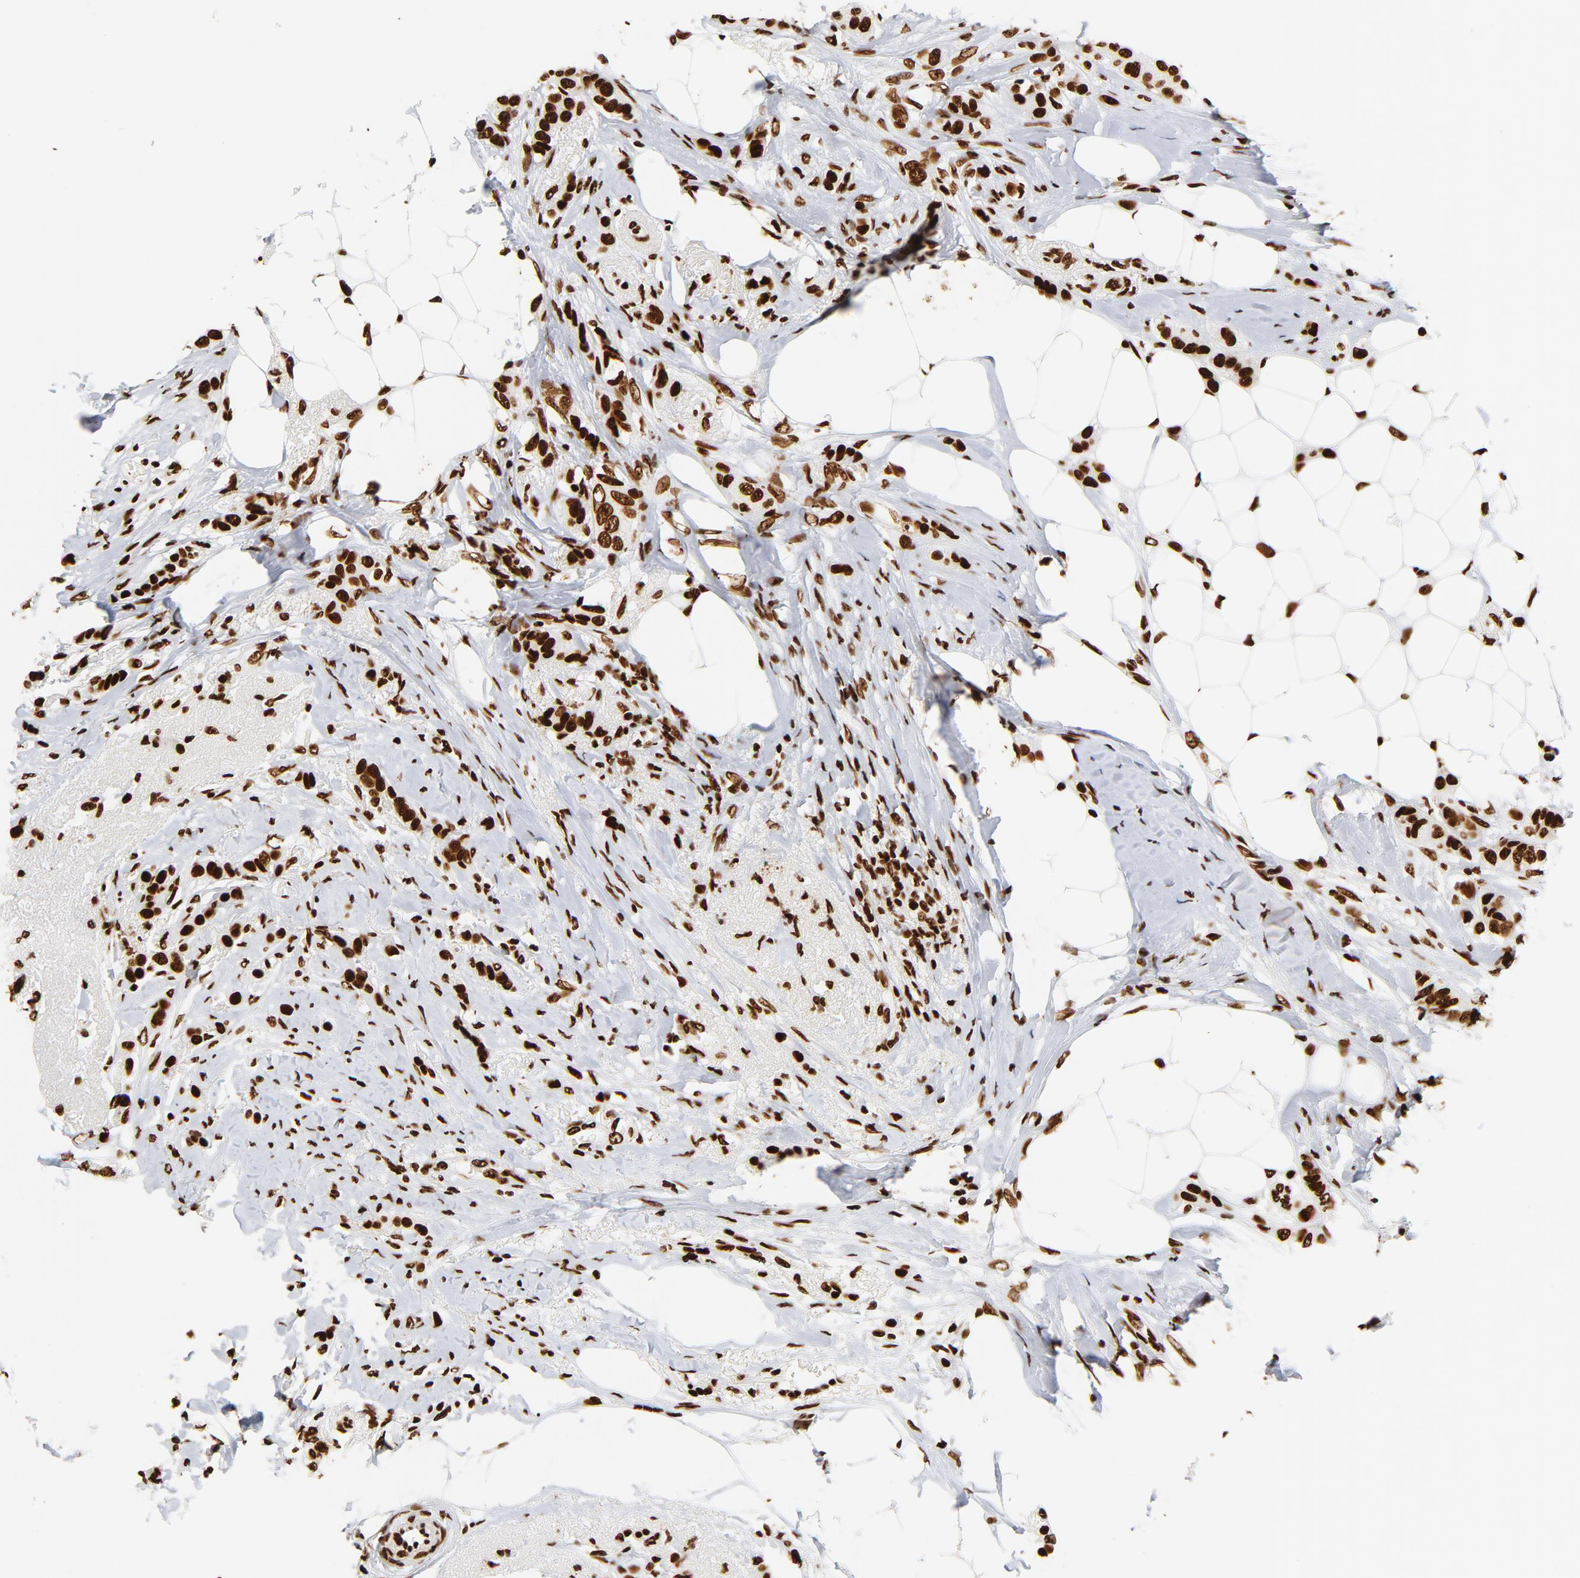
{"staining": {"intensity": "strong", "quantity": ">75%", "location": "nuclear"}, "tissue": "breast cancer", "cell_type": "Tumor cells", "image_type": "cancer", "snomed": [{"axis": "morphology", "description": "Lobular carcinoma"}, {"axis": "topography", "description": "Breast"}], "caption": "DAB (3,3'-diaminobenzidine) immunohistochemical staining of human breast cancer demonstrates strong nuclear protein expression in about >75% of tumor cells. The staining was performed using DAB, with brown indicating positive protein expression. Nuclei are stained blue with hematoxylin.", "gene": "XRCC6", "patient": {"sex": "female", "age": 55}}